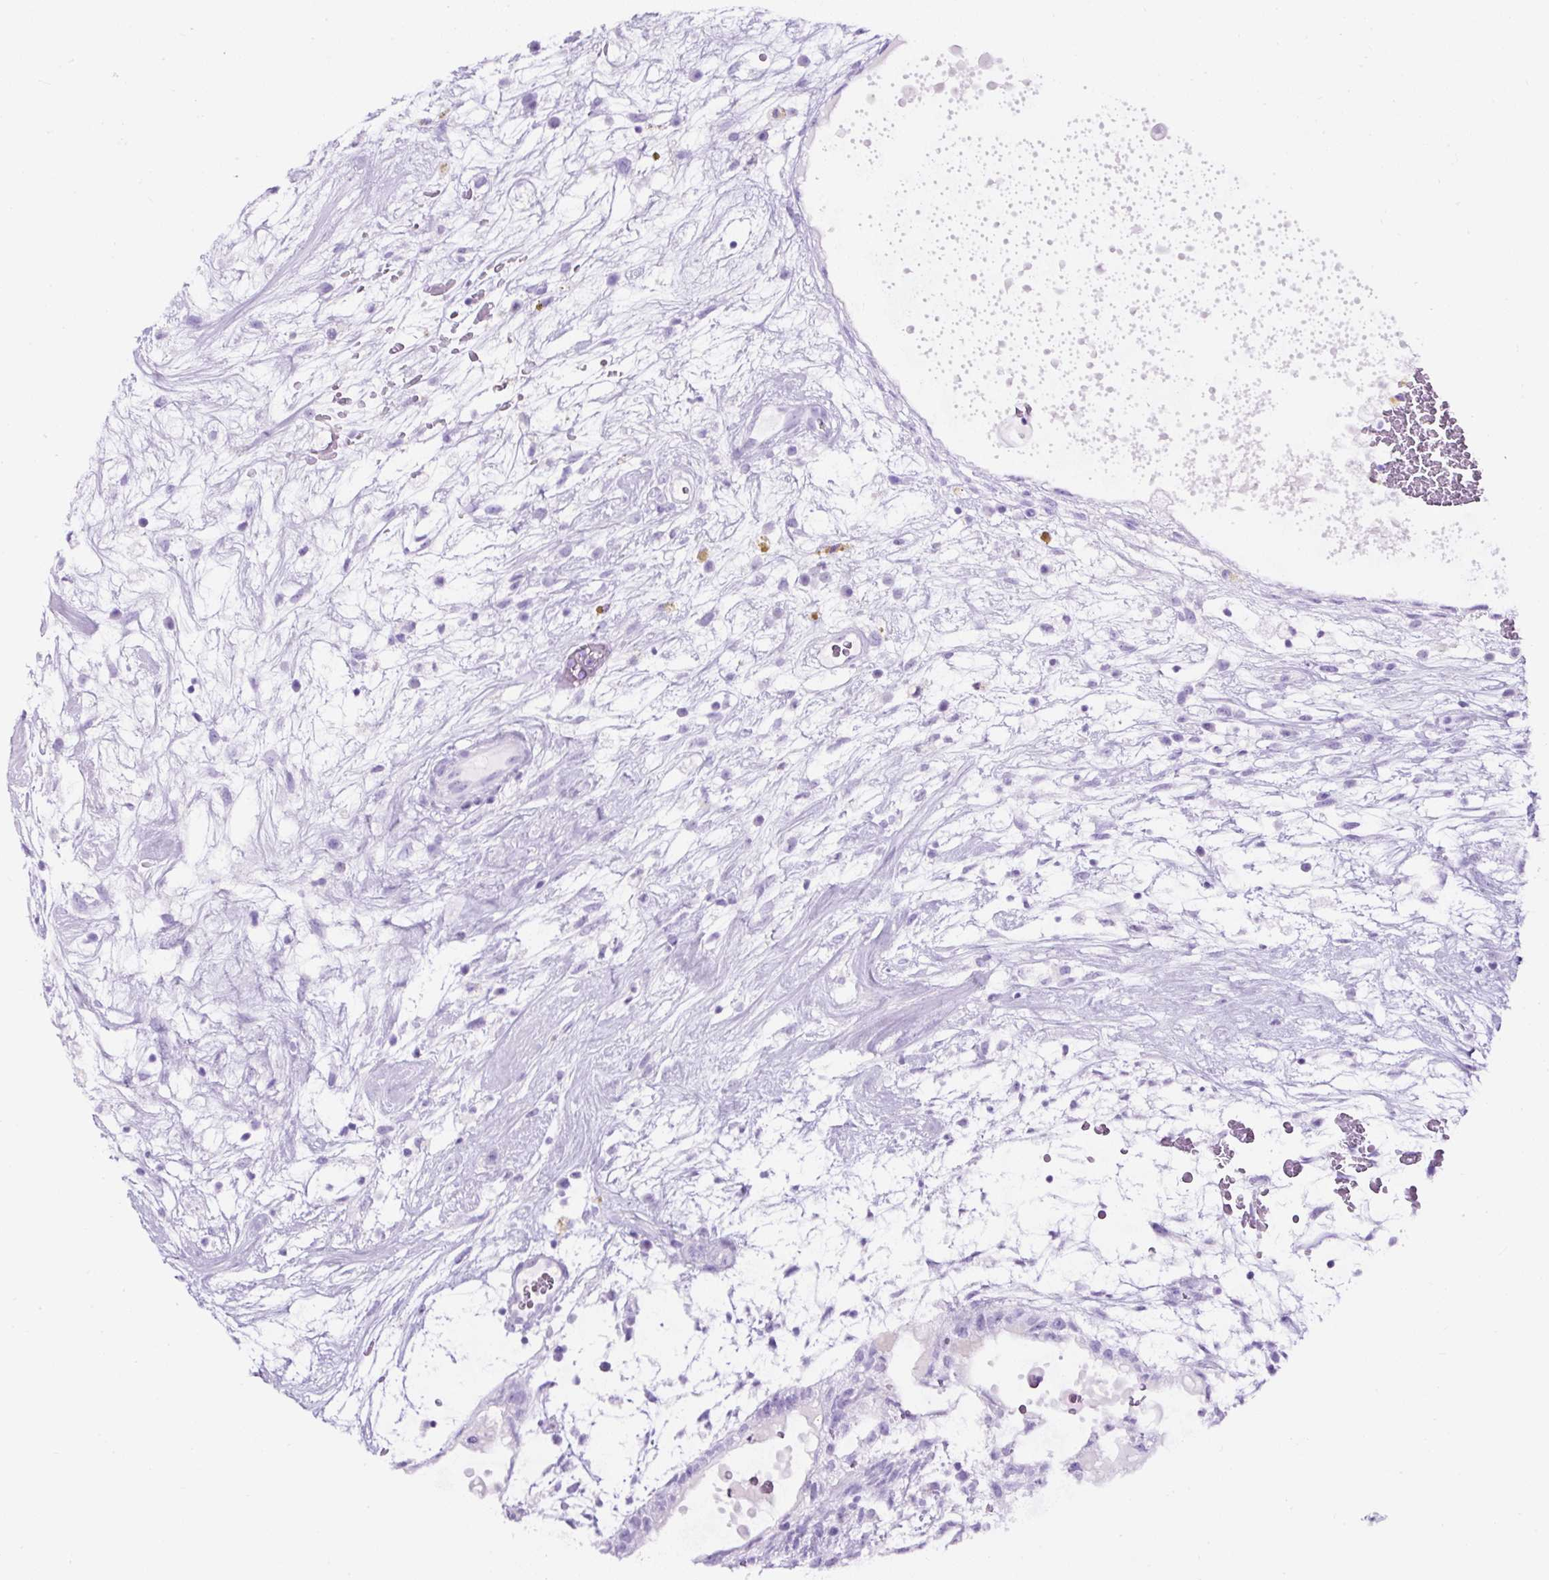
{"staining": {"intensity": "negative", "quantity": "none", "location": "none"}, "tissue": "testis cancer", "cell_type": "Tumor cells", "image_type": "cancer", "snomed": [{"axis": "morphology", "description": "Carcinoma, Embryonal, NOS"}, {"axis": "topography", "description": "Testis"}], "caption": "Embryonal carcinoma (testis) was stained to show a protein in brown. There is no significant expression in tumor cells.", "gene": "TMEM200B", "patient": {"sex": "male", "age": 32}}